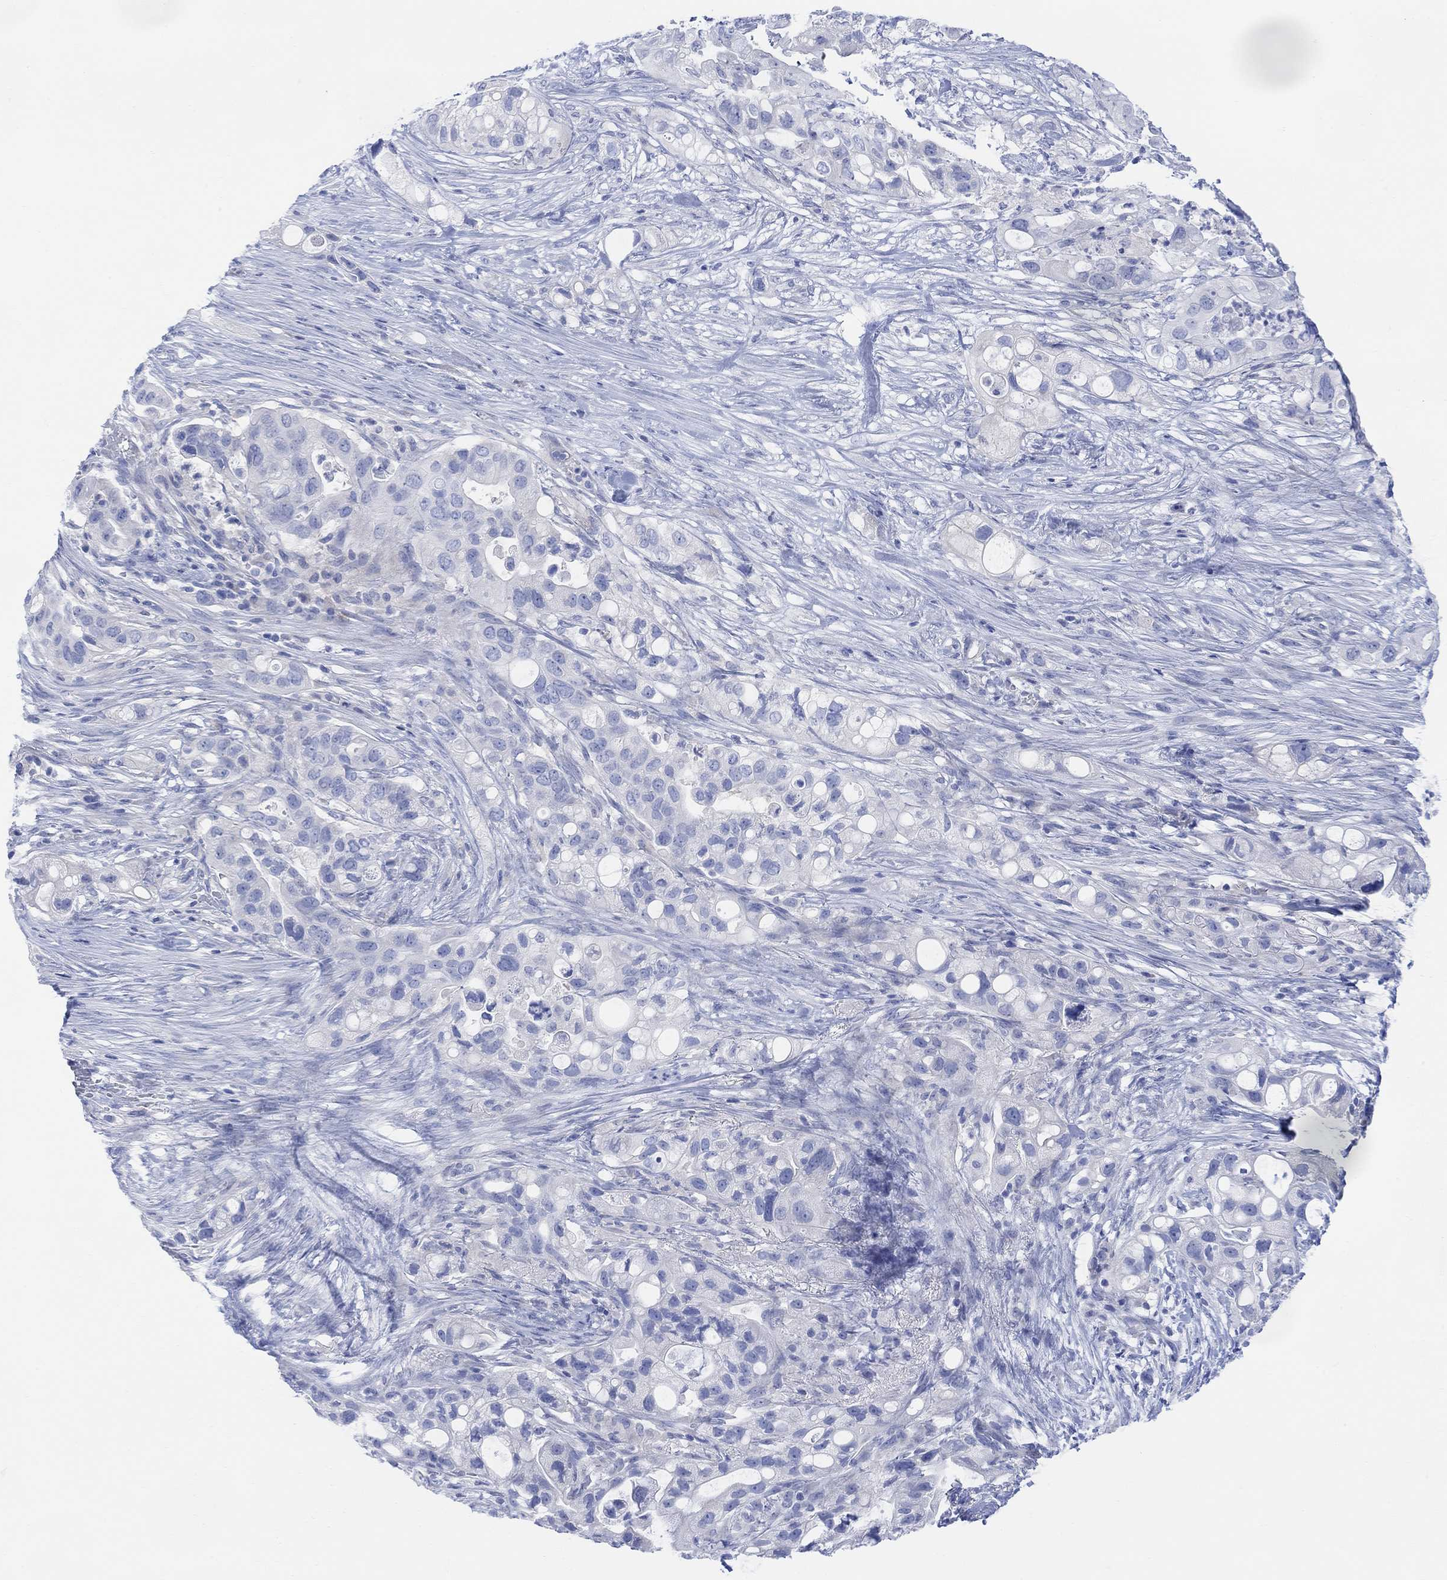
{"staining": {"intensity": "negative", "quantity": "none", "location": "none"}, "tissue": "pancreatic cancer", "cell_type": "Tumor cells", "image_type": "cancer", "snomed": [{"axis": "morphology", "description": "Adenocarcinoma, NOS"}, {"axis": "topography", "description": "Pancreas"}], "caption": "Immunohistochemistry image of human adenocarcinoma (pancreatic) stained for a protein (brown), which reveals no expression in tumor cells.", "gene": "GNG13", "patient": {"sex": "female", "age": 72}}